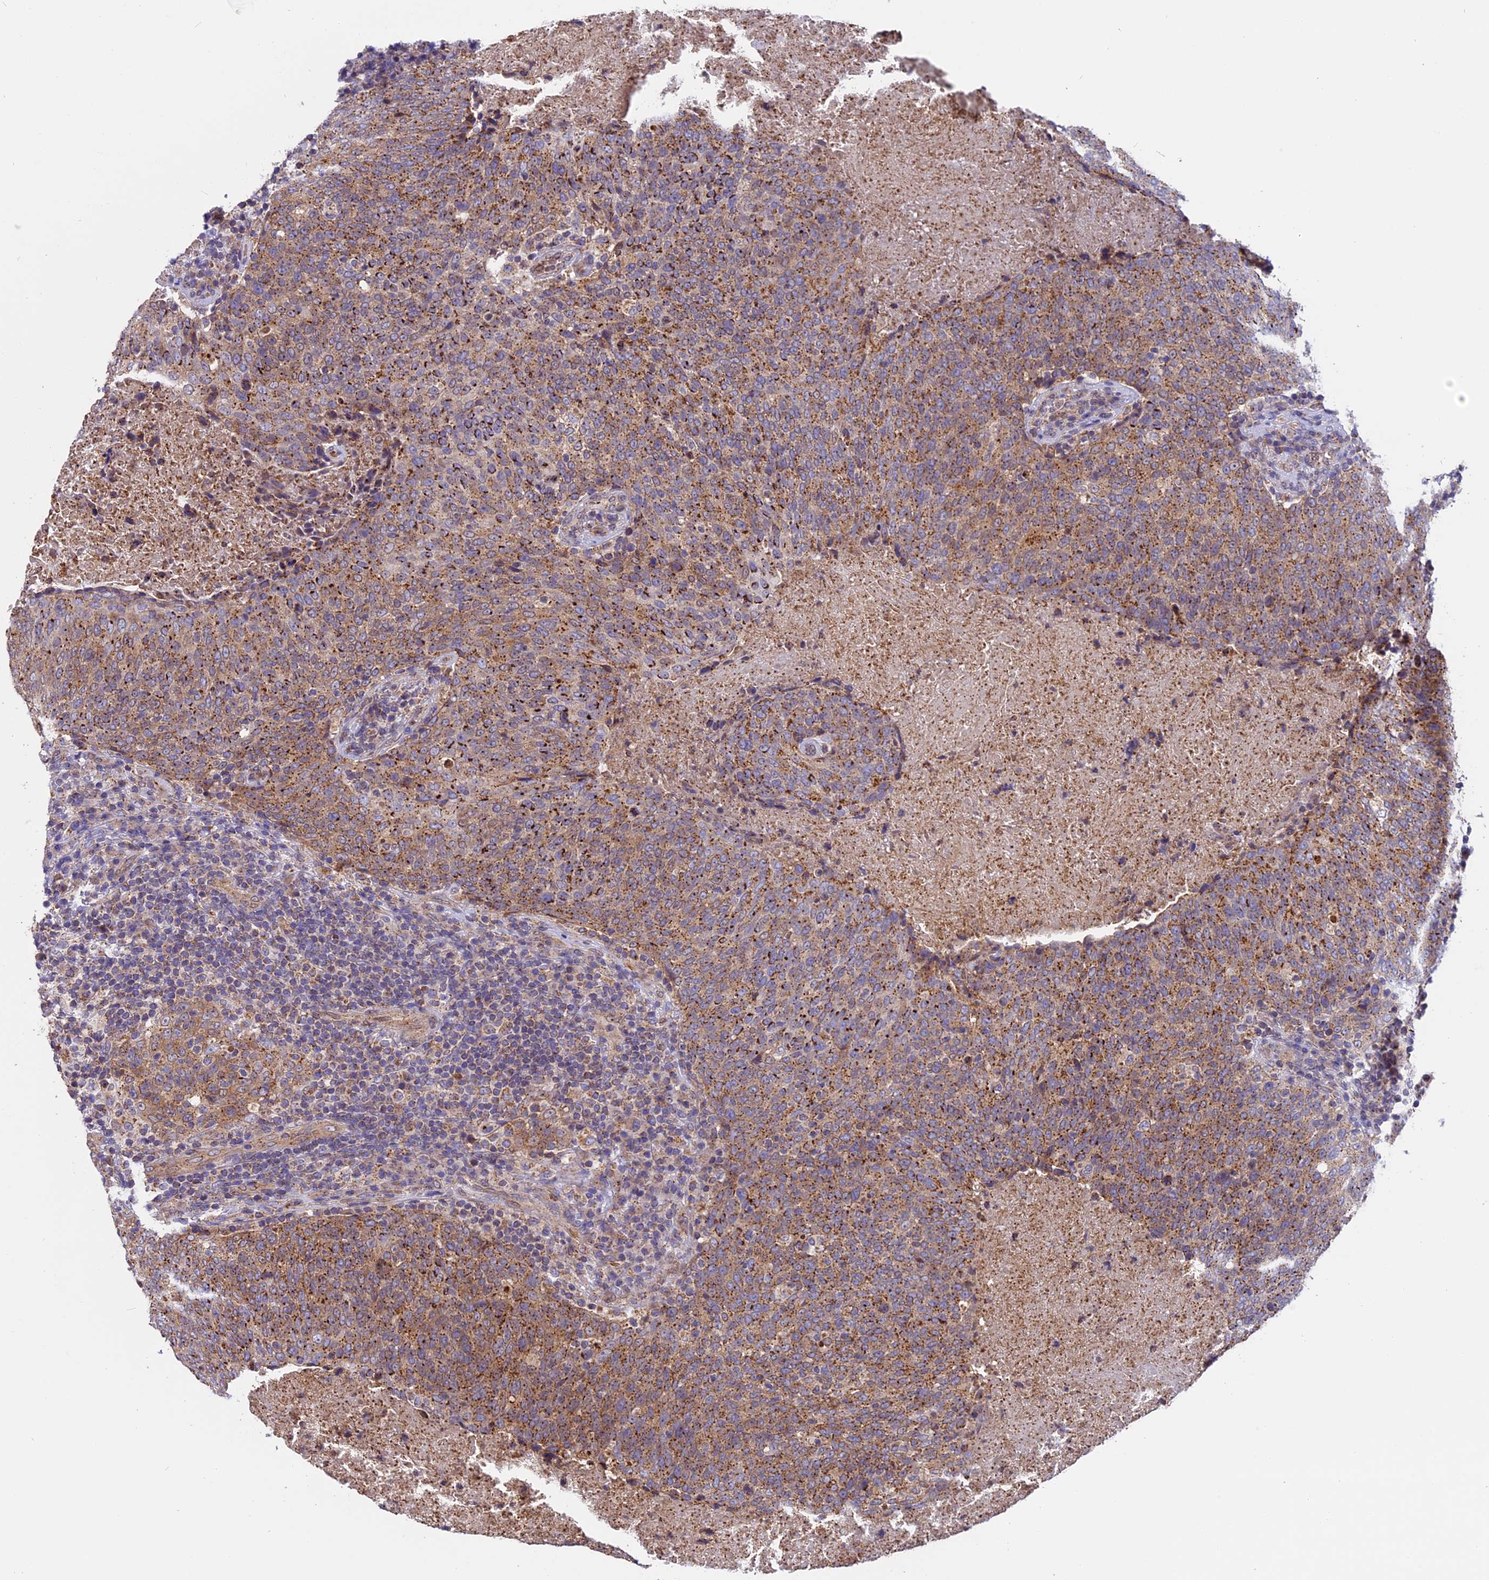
{"staining": {"intensity": "moderate", "quantity": ">75%", "location": "cytoplasmic/membranous"}, "tissue": "head and neck cancer", "cell_type": "Tumor cells", "image_type": "cancer", "snomed": [{"axis": "morphology", "description": "Squamous cell carcinoma, NOS"}, {"axis": "morphology", "description": "Squamous cell carcinoma, metastatic, NOS"}, {"axis": "topography", "description": "Lymph node"}, {"axis": "topography", "description": "Head-Neck"}], "caption": "Moderate cytoplasmic/membranous expression is appreciated in about >75% of tumor cells in head and neck cancer (metastatic squamous cell carcinoma).", "gene": "CHMP2A", "patient": {"sex": "male", "age": 62}}